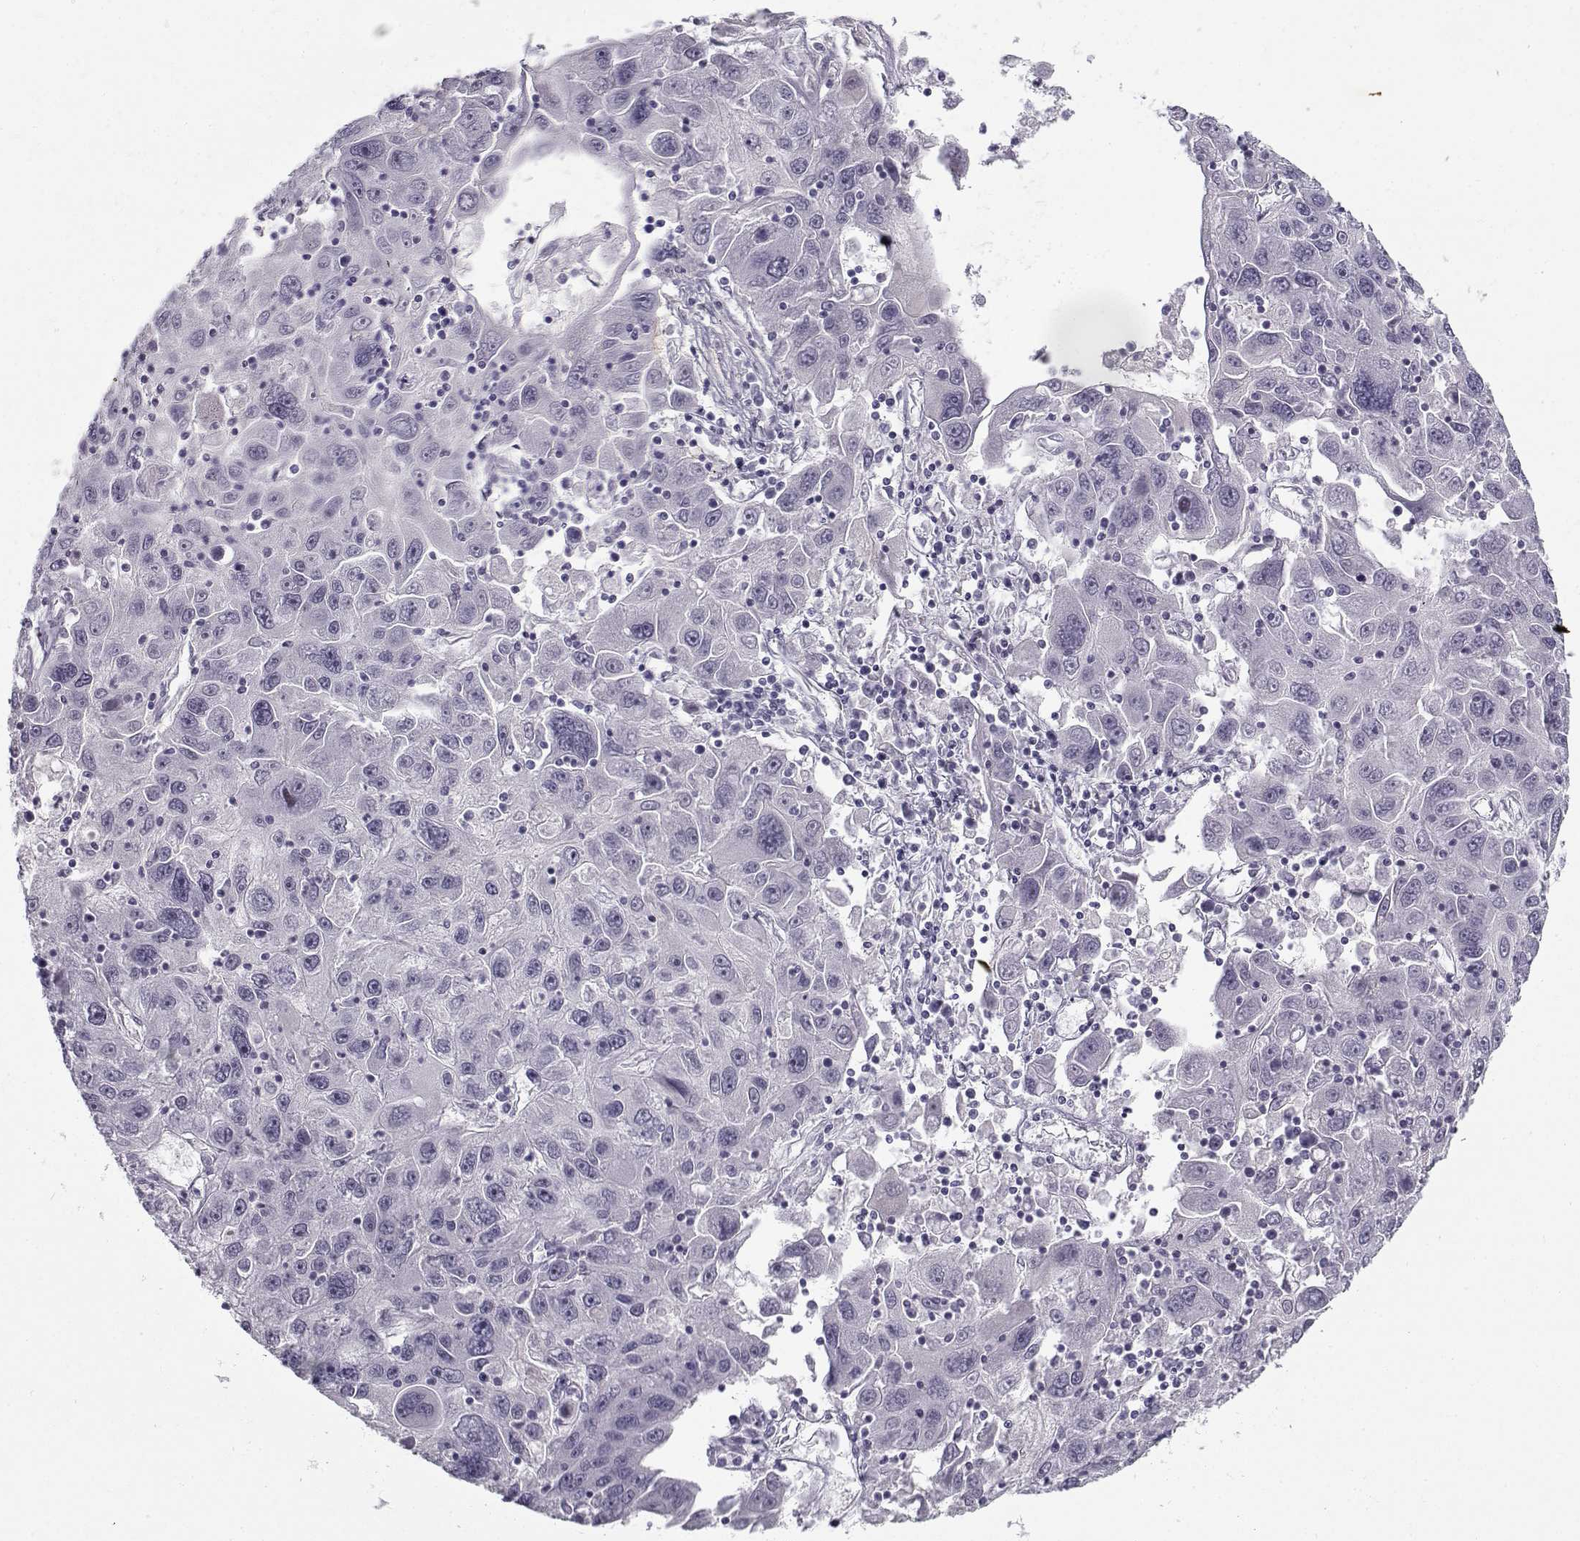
{"staining": {"intensity": "negative", "quantity": "none", "location": "none"}, "tissue": "stomach cancer", "cell_type": "Tumor cells", "image_type": "cancer", "snomed": [{"axis": "morphology", "description": "Adenocarcinoma, NOS"}, {"axis": "topography", "description": "Stomach"}], "caption": "Tumor cells show no significant protein expression in stomach cancer (adenocarcinoma). The staining is performed using DAB (3,3'-diaminobenzidine) brown chromogen with nuclei counter-stained in using hematoxylin.", "gene": "GTSF1L", "patient": {"sex": "male", "age": 56}}